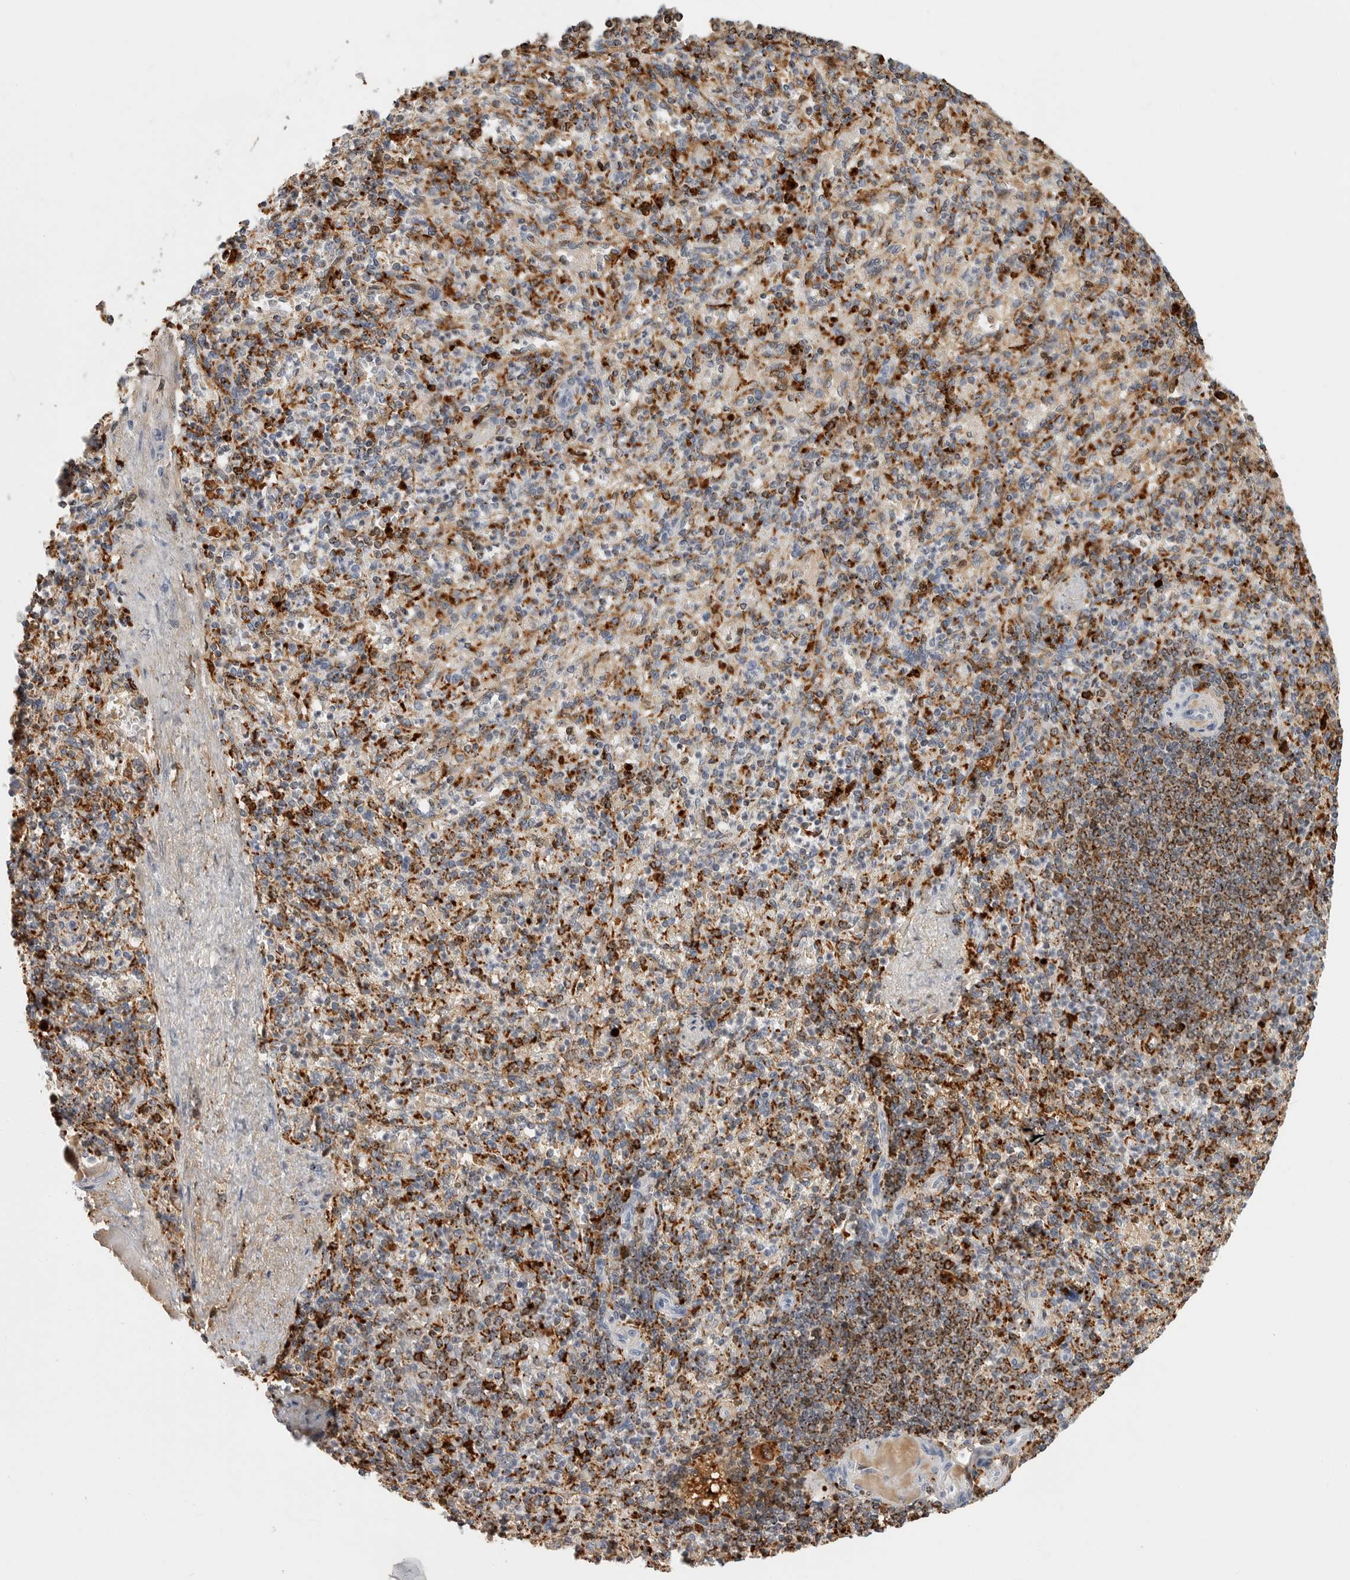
{"staining": {"intensity": "strong", "quantity": "25%-75%", "location": "cytoplasmic/membranous"}, "tissue": "spleen", "cell_type": "Cells in red pulp", "image_type": "normal", "snomed": [{"axis": "morphology", "description": "Normal tissue, NOS"}, {"axis": "topography", "description": "Spleen"}], "caption": "IHC histopathology image of unremarkable spleen stained for a protein (brown), which reveals high levels of strong cytoplasmic/membranous positivity in approximately 25%-75% of cells in red pulp.", "gene": "IFI30", "patient": {"sex": "female", "age": 74}}